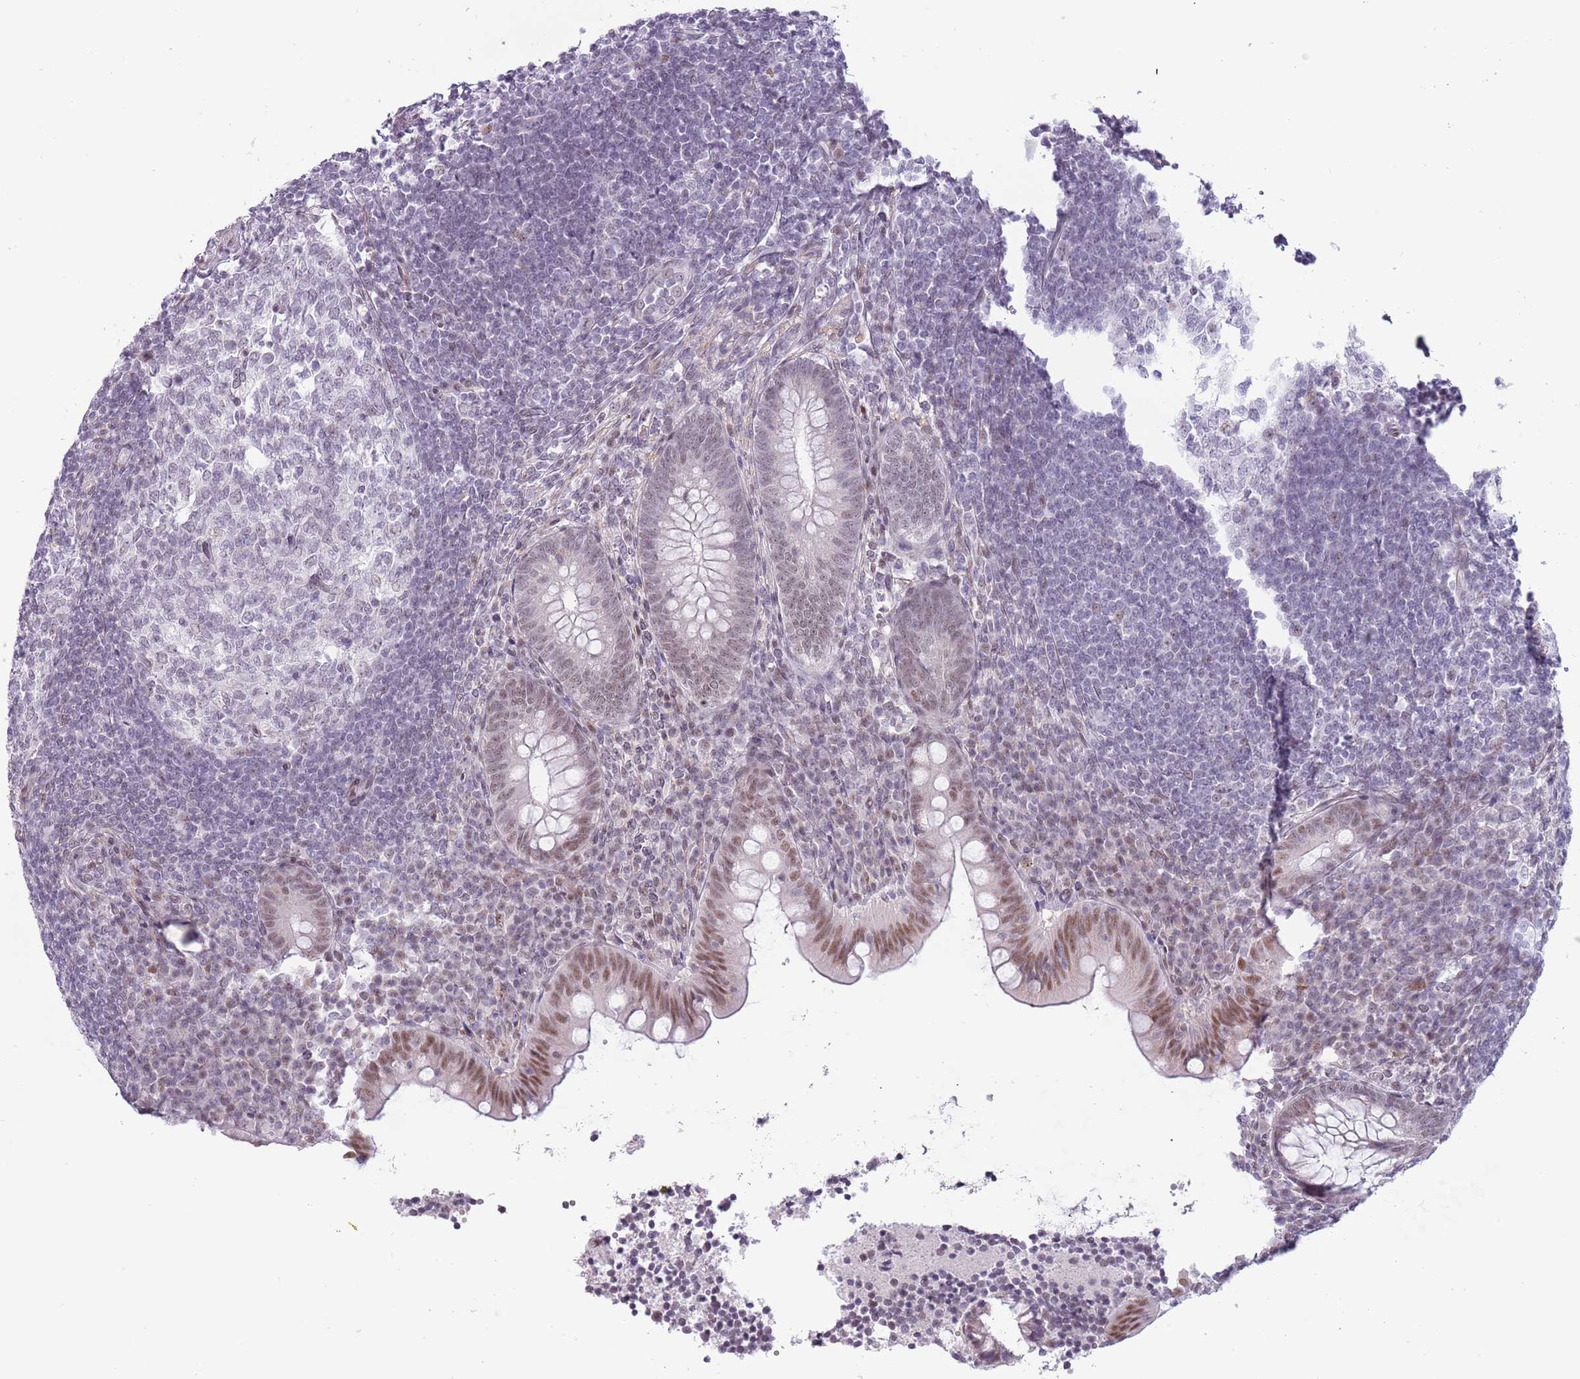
{"staining": {"intensity": "moderate", "quantity": "25%-75%", "location": "nuclear"}, "tissue": "appendix", "cell_type": "Glandular cells", "image_type": "normal", "snomed": [{"axis": "morphology", "description": "Normal tissue, NOS"}, {"axis": "topography", "description": "Appendix"}], "caption": "IHC photomicrograph of unremarkable appendix: appendix stained using immunohistochemistry (IHC) displays medium levels of moderate protein expression localized specifically in the nuclear of glandular cells, appearing as a nuclear brown color.", "gene": "REXO4", "patient": {"sex": "female", "age": 33}}